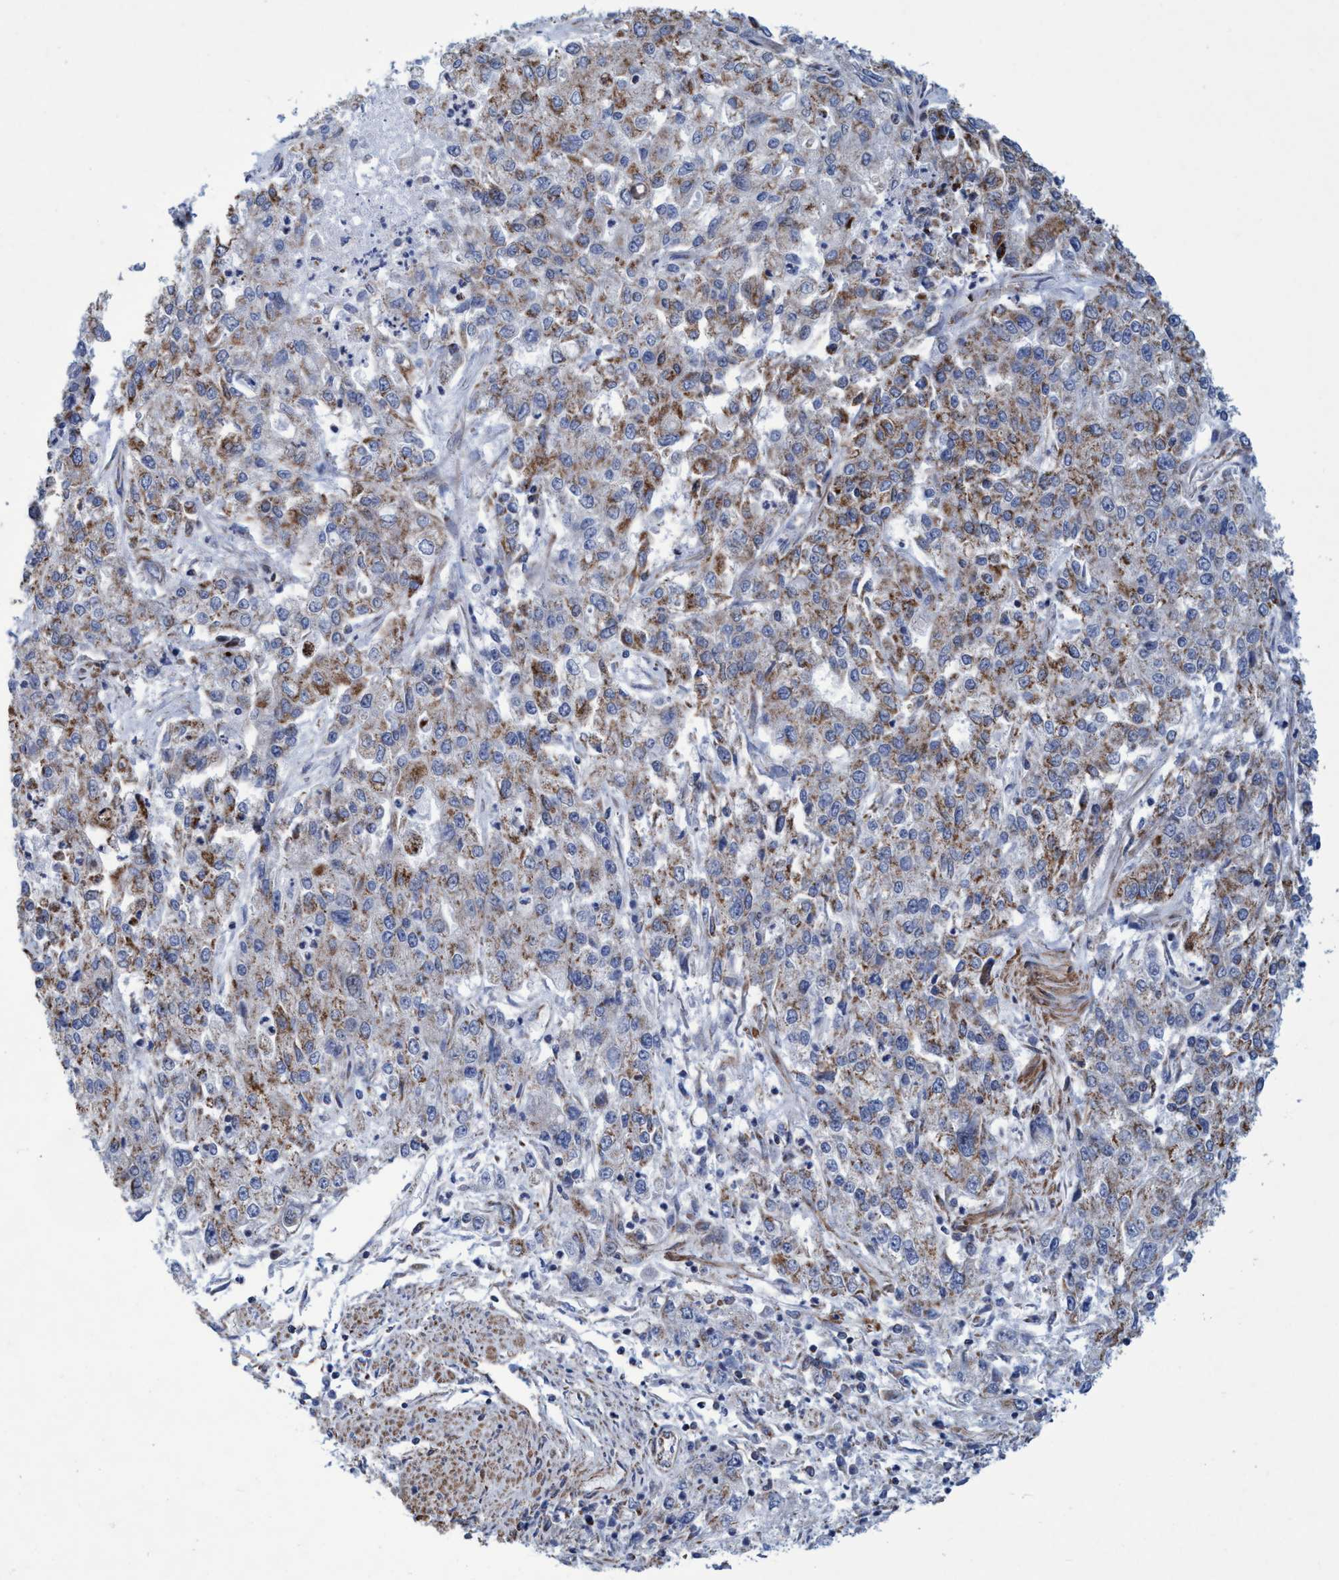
{"staining": {"intensity": "weak", "quantity": ">75%", "location": "cytoplasmic/membranous"}, "tissue": "endometrial cancer", "cell_type": "Tumor cells", "image_type": "cancer", "snomed": [{"axis": "morphology", "description": "Adenocarcinoma, NOS"}, {"axis": "topography", "description": "Endometrium"}], "caption": "Protein staining of endometrial adenocarcinoma tissue demonstrates weak cytoplasmic/membranous staining in about >75% of tumor cells.", "gene": "POLR1F", "patient": {"sex": "female", "age": 49}}